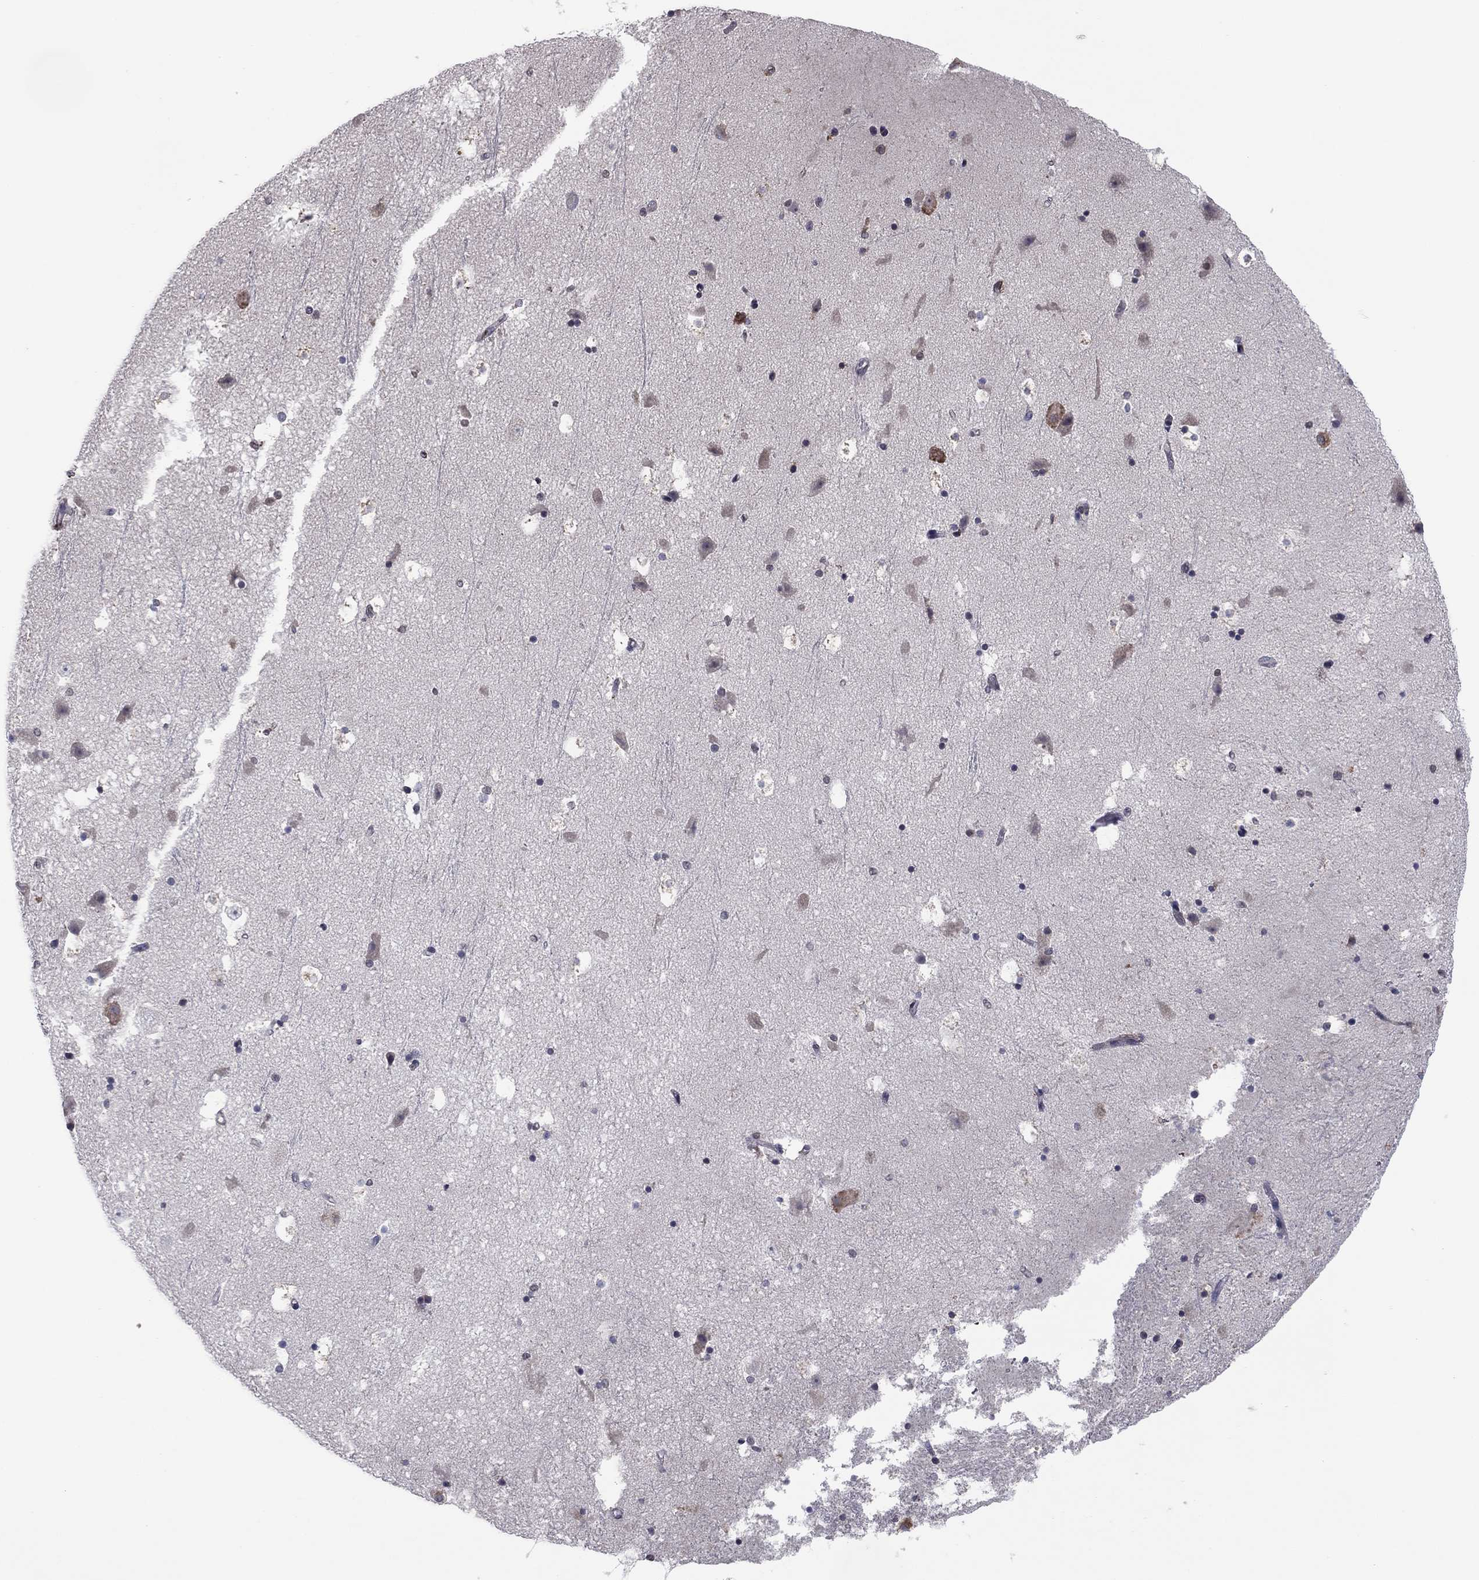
{"staining": {"intensity": "negative", "quantity": "none", "location": "none"}, "tissue": "hippocampus", "cell_type": "Glial cells", "image_type": "normal", "snomed": [{"axis": "morphology", "description": "Normal tissue, NOS"}, {"axis": "topography", "description": "Hippocampus"}], "caption": "Human hippocampus stained for a protein using IHC exhibits no staining in glial cells.", "gene": "HSPB2", "patient": {"sex": "male", "age": 51}}